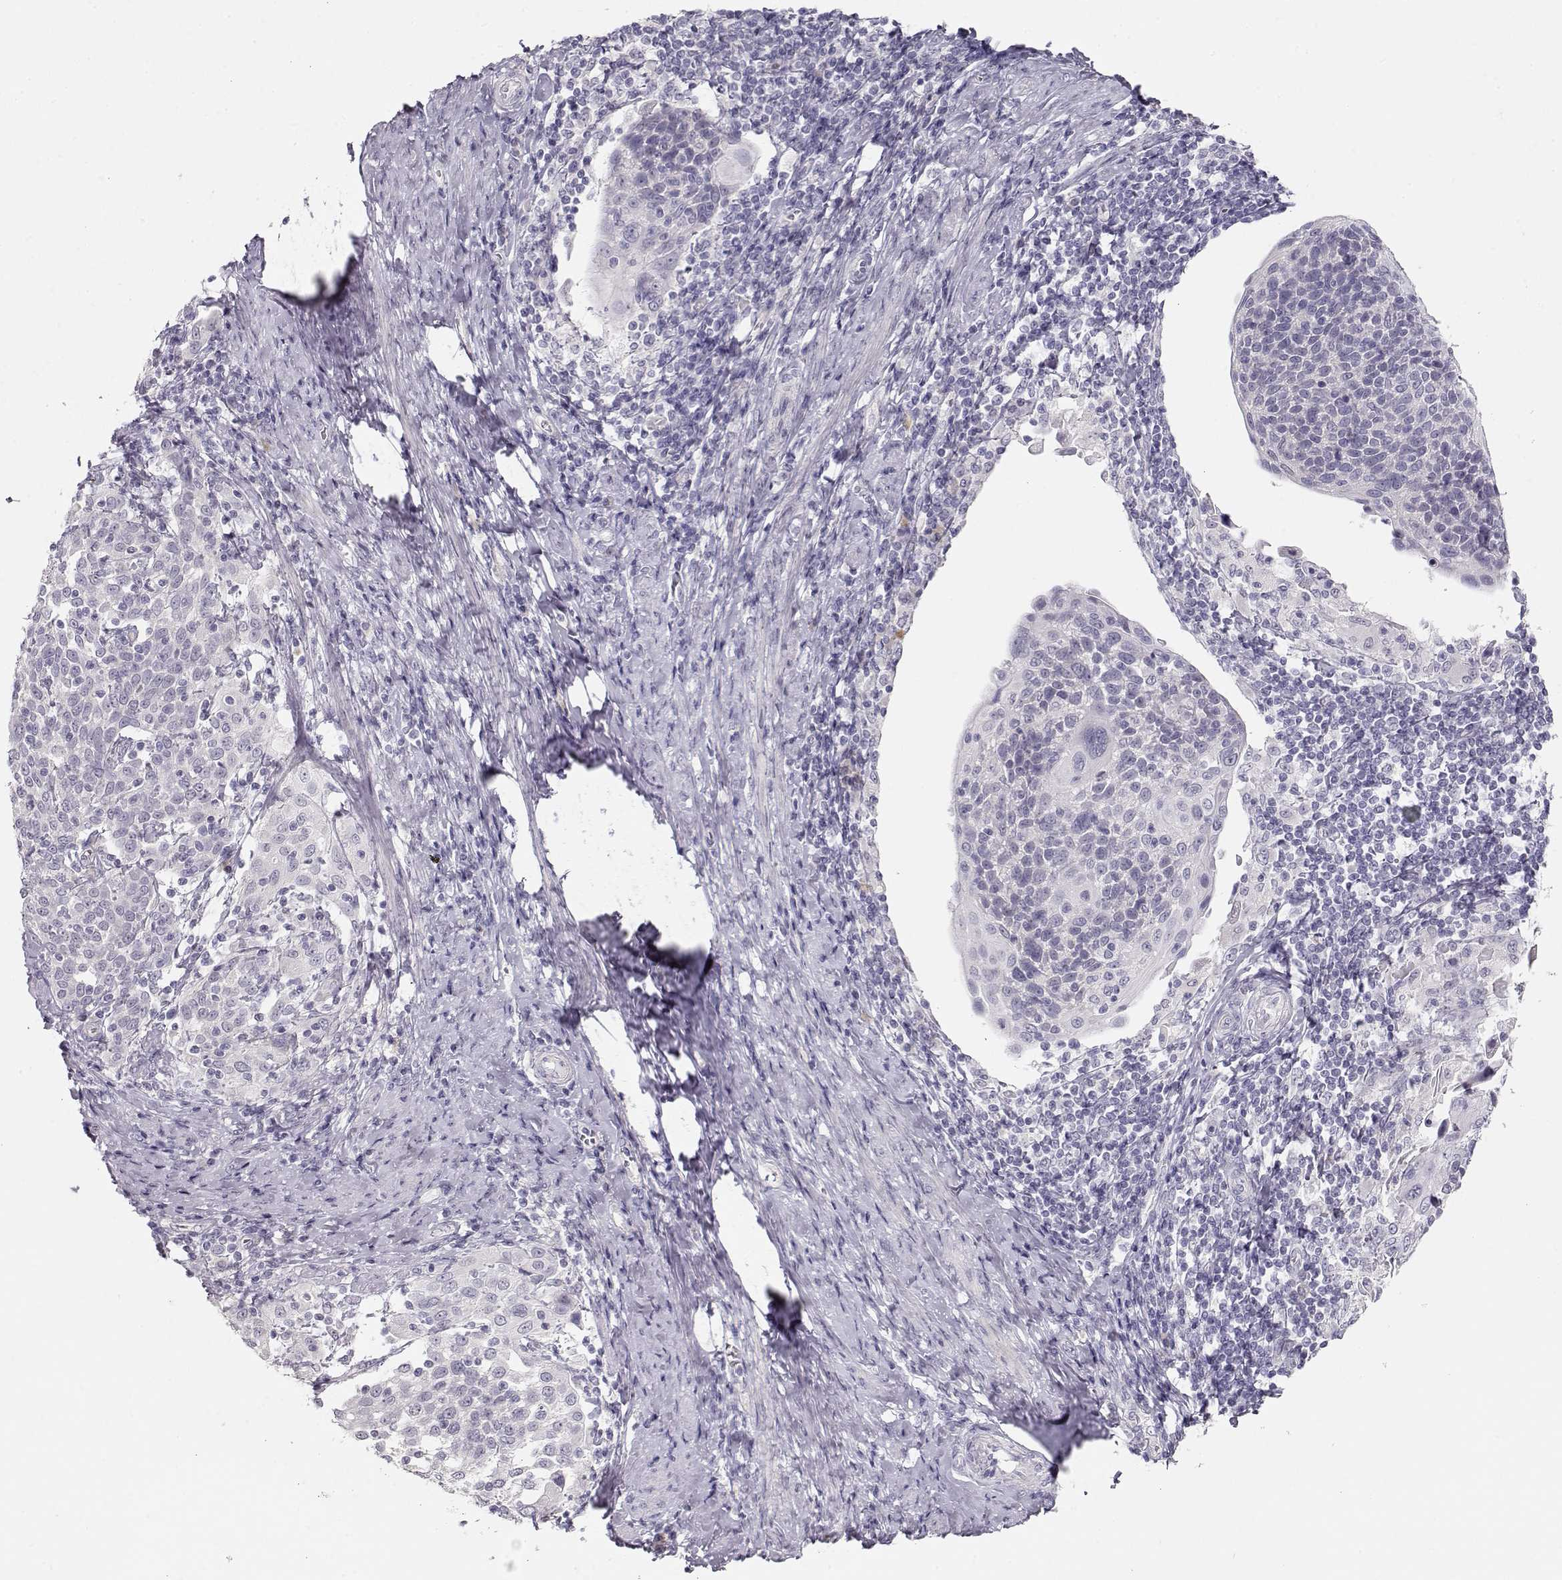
{"staining": {"intensity": "negative", "quantity": "none", "location": "none"}, "tissue": "cervical cancer", "cell_type": "Tumor cells", "image_type": "cancer", "snomed": [{"axis": "morphology", "description": "Squamous cell carcinoma, NOS"}, {"axis": "topography", "description": "Cervix"}], "caption": "Tumor cells are negative for brown protein staining in cervical squamous cell carcinoma.", "gene": "TTC26", "patient": {"sex": "female", "age": 61}}